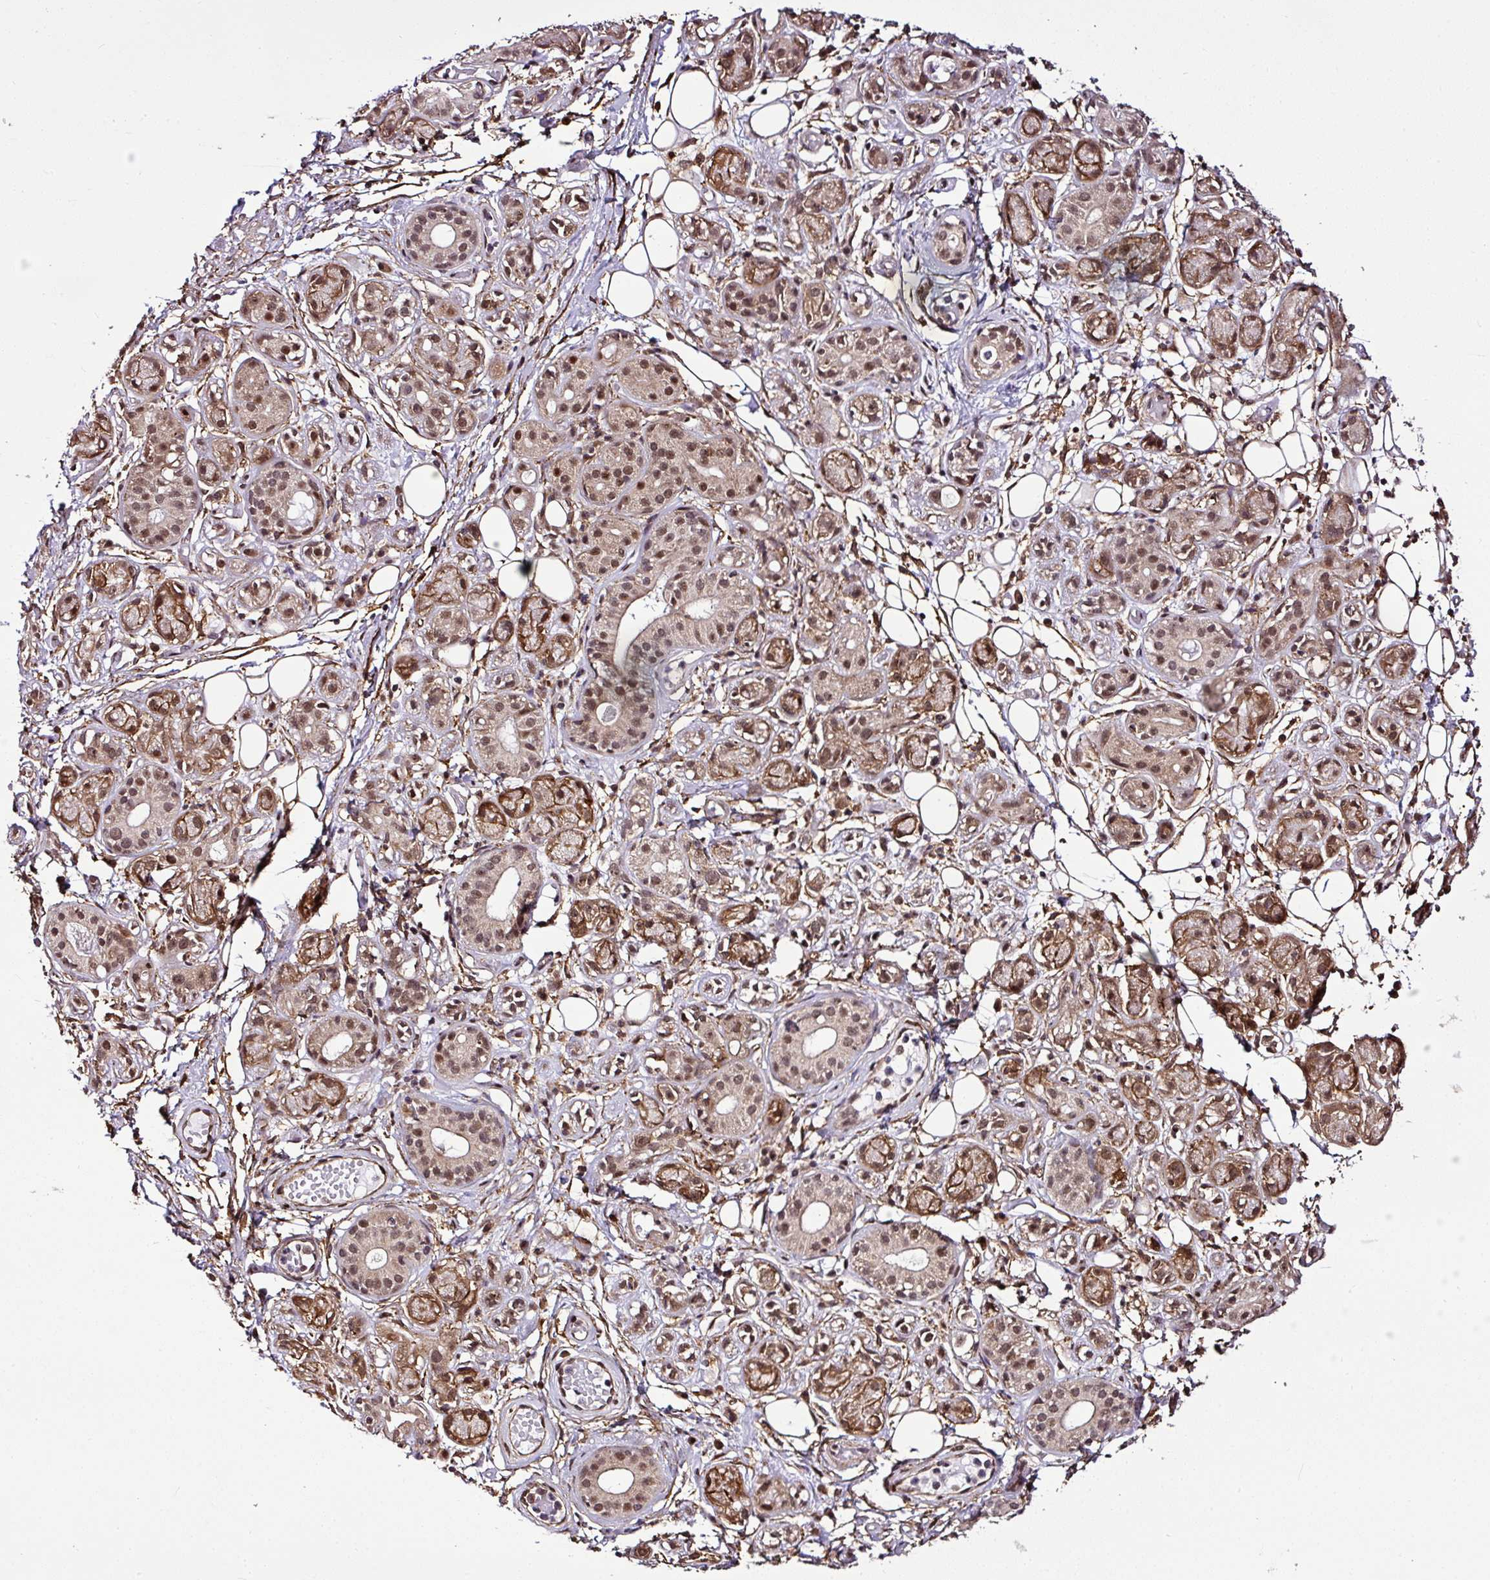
{"staining": {"intensity": "moderate", "quantity": ">75%", "location": "cytoplasmic/membranous,nuclear"}, "tissue": "salivary gland", "cell_type": "Glandular cells", "image_type": "normal", "snomed": [{"axis": "morphology", "description": "Normal tissue, NOS"}, {"axis": "topography", "description": "Salivary gland"}], "caption": "This photomicrograph demonstrates immunohistochemistry staining of unremarkable human salivary gland, with medium moderate cytoplasmic/membranous,nuclear expression in approximately >75% of glandular cells.", "gene": "FAM153A", "patient": {"sex": "male", "age": 54}}